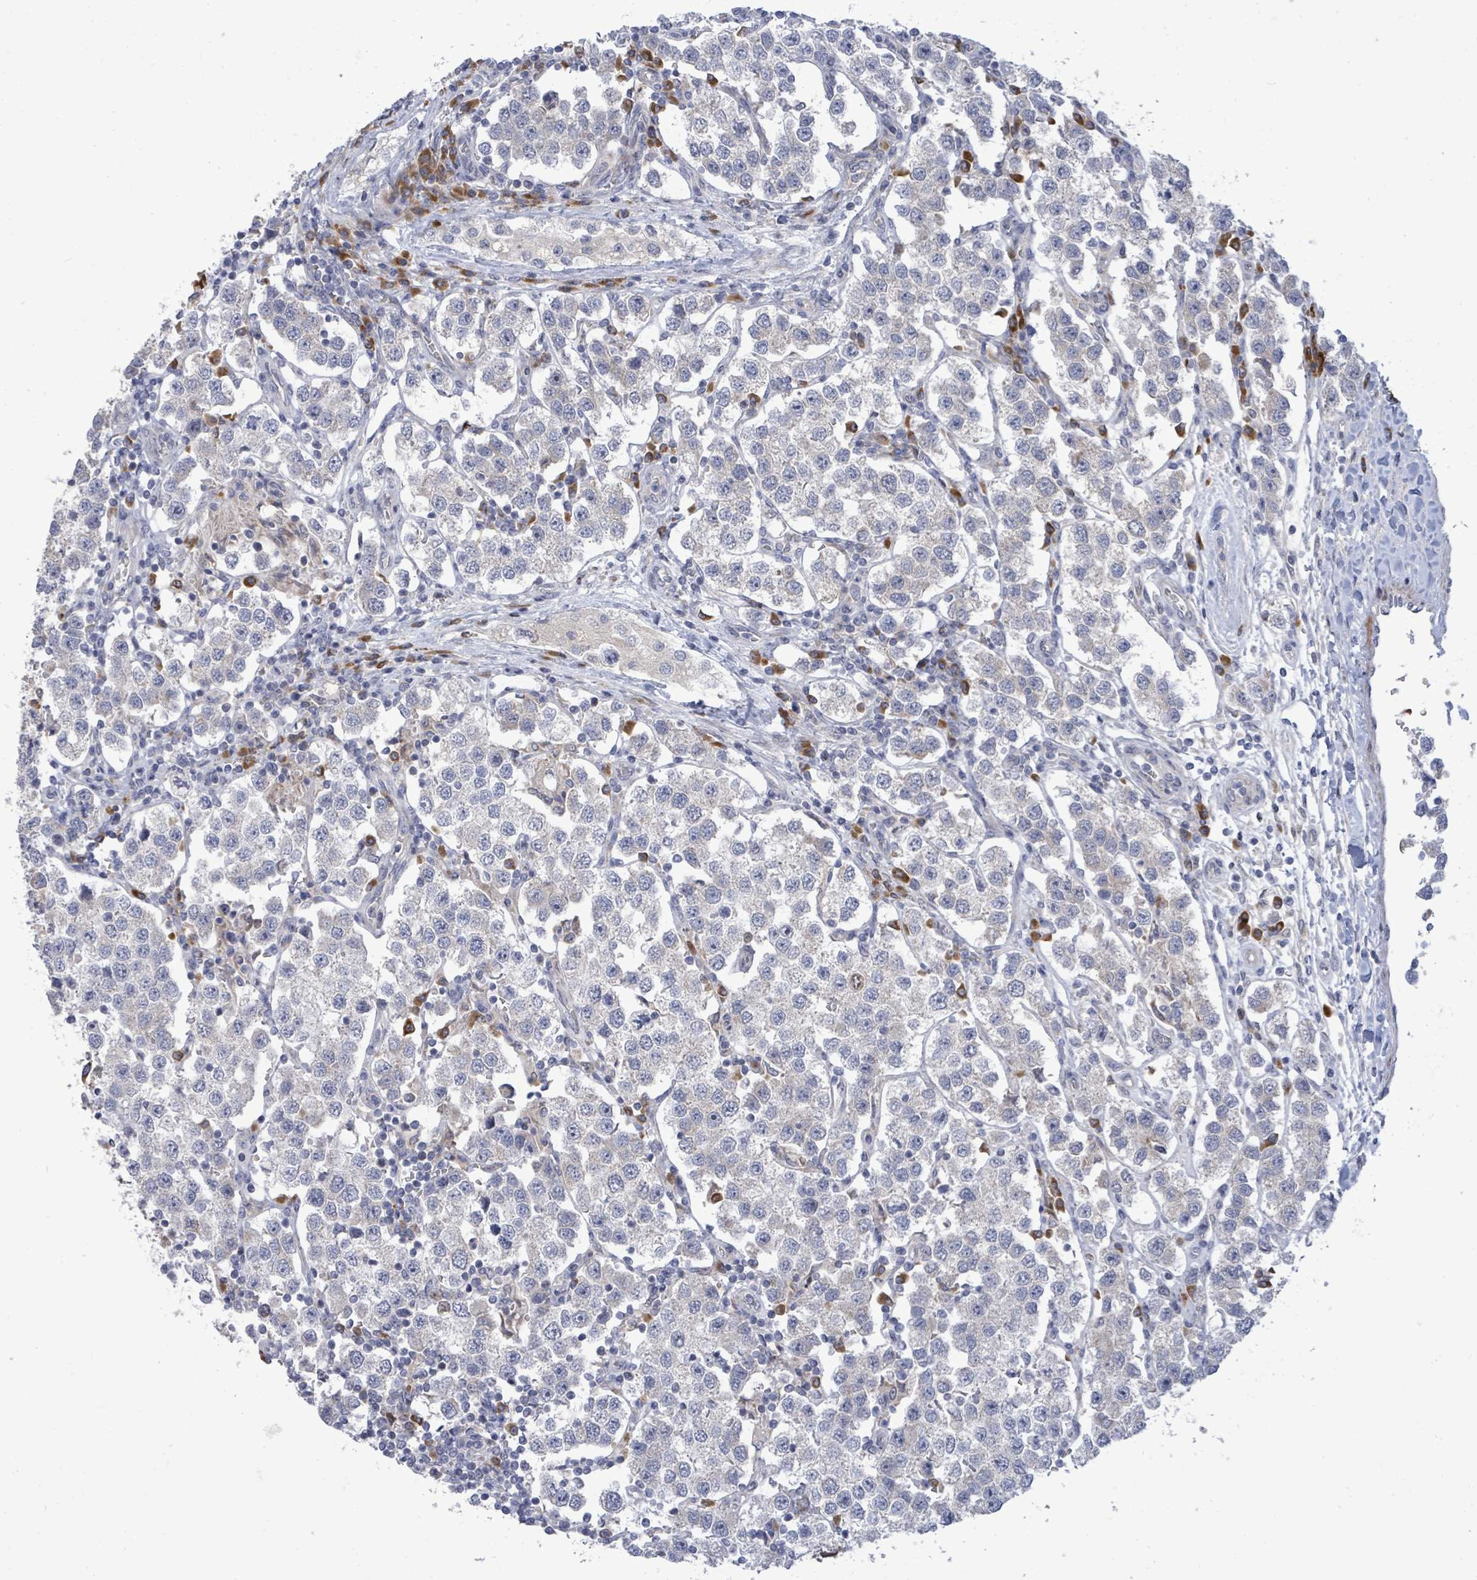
{"staining": {"intensity": "negative", "quantity": "none", "location": "none"}, "tissue": "testis cancer", "cell_type": "Tumor cells", "image_type": "cancer", "snomed": [{"axis": "morphology", "description": "Seminoma, NOS"}, {"axis": "topography", "description": "Testis"}], "caption": "There is no significant staining in tumor cells of testis cancer (seminoma).", "gene": "SAR1A", "patient": {"sex": "male", "age": 37}}